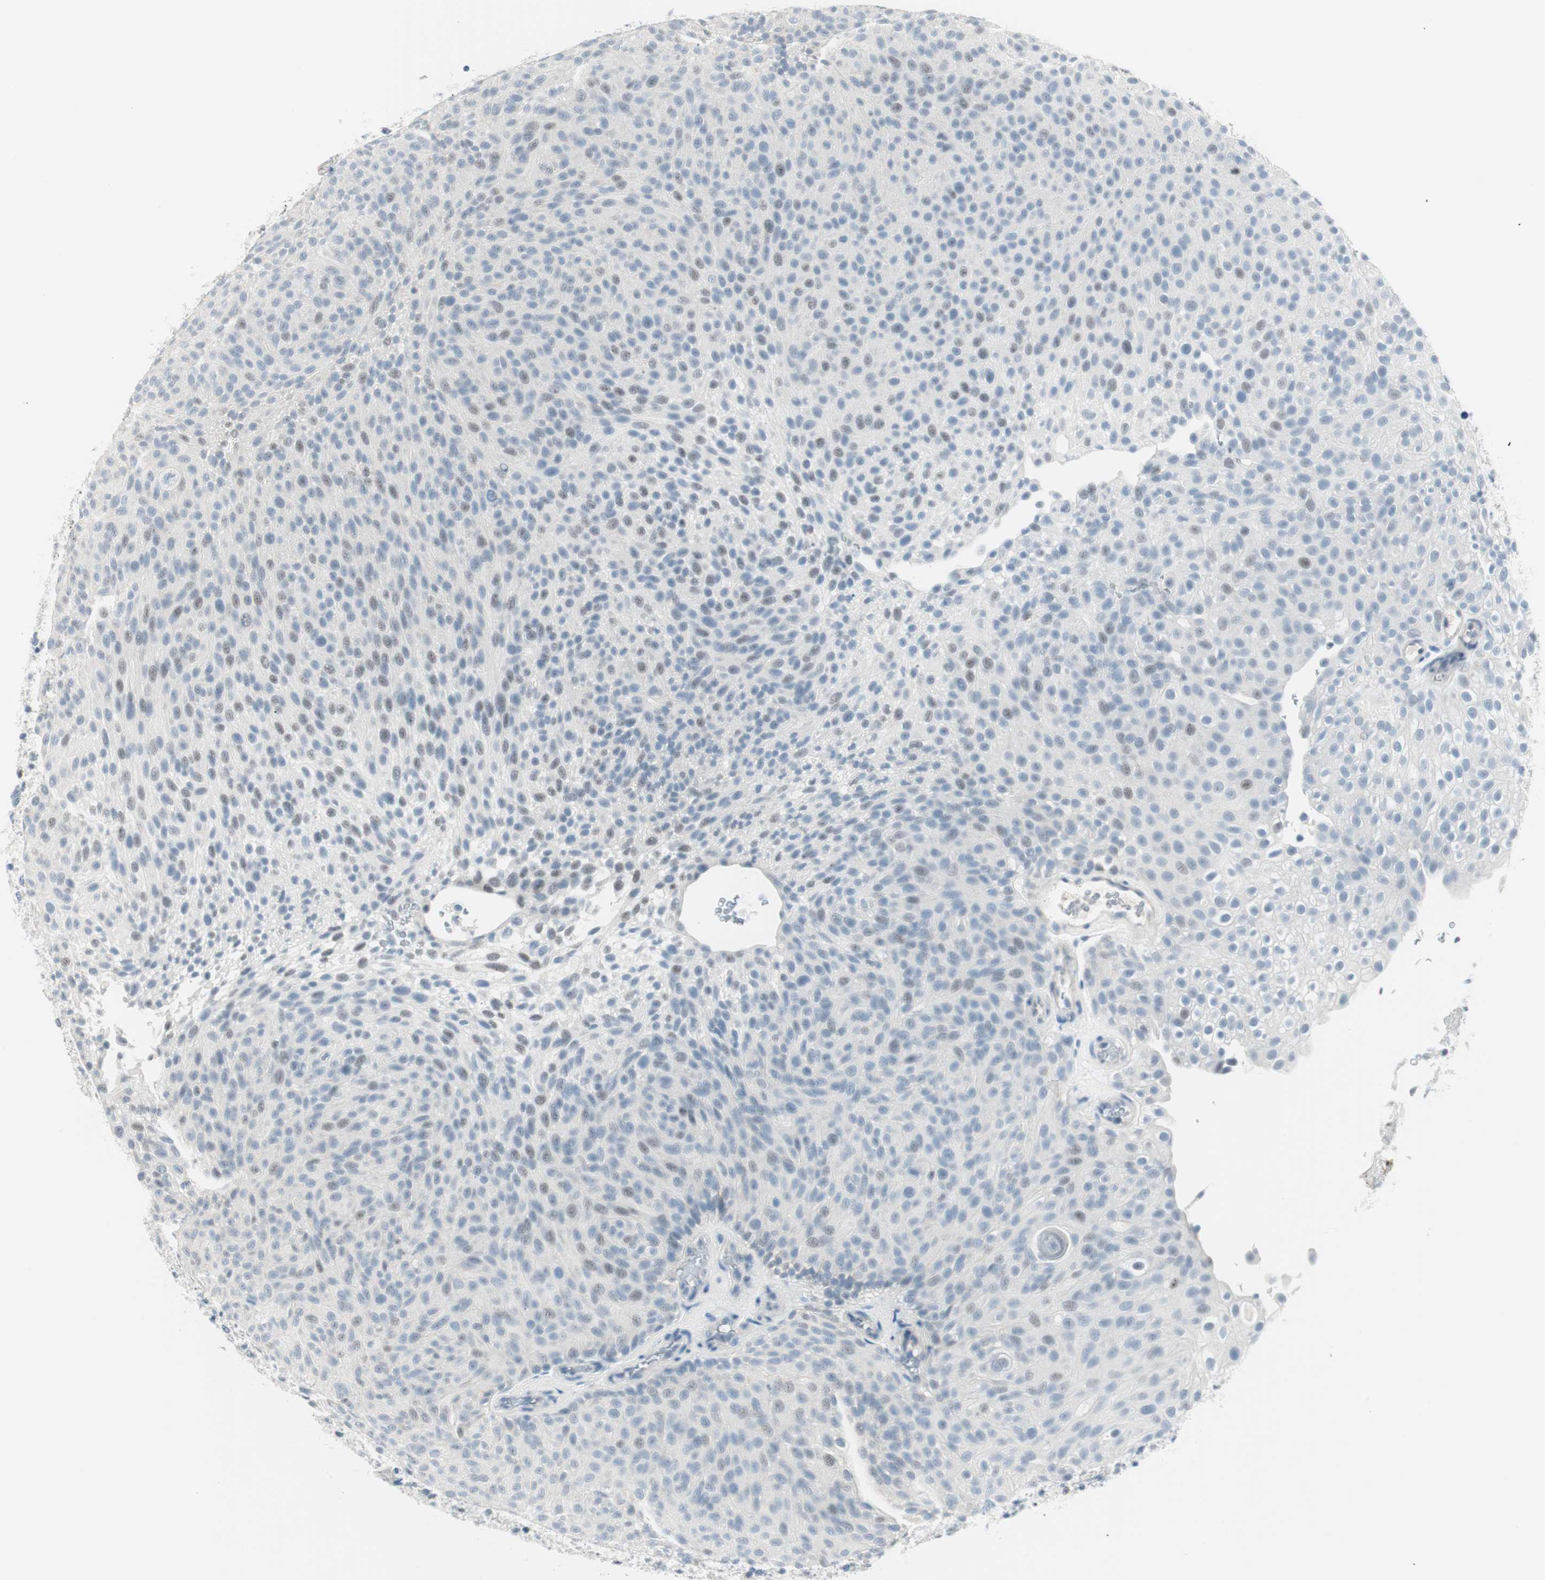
{"staining": {"intensity": "negative", "quantity": "none", "location": "none"}, "tissue": "urothelial cancer", "cell_type": "Tumor cells", "image_type": "cancer", "snomed": [{"axis": "morphology", "description": "Urothelial carcinoma, Low grade"}, {"axis": "topography", "description": "Urinary bladder"}], "caption": "Histopathology image shows no significant protein positivity in tumor cells of urothelial cancer.", "gene": "HOXB13", "patient": {"sex": "male", "age": 78}}